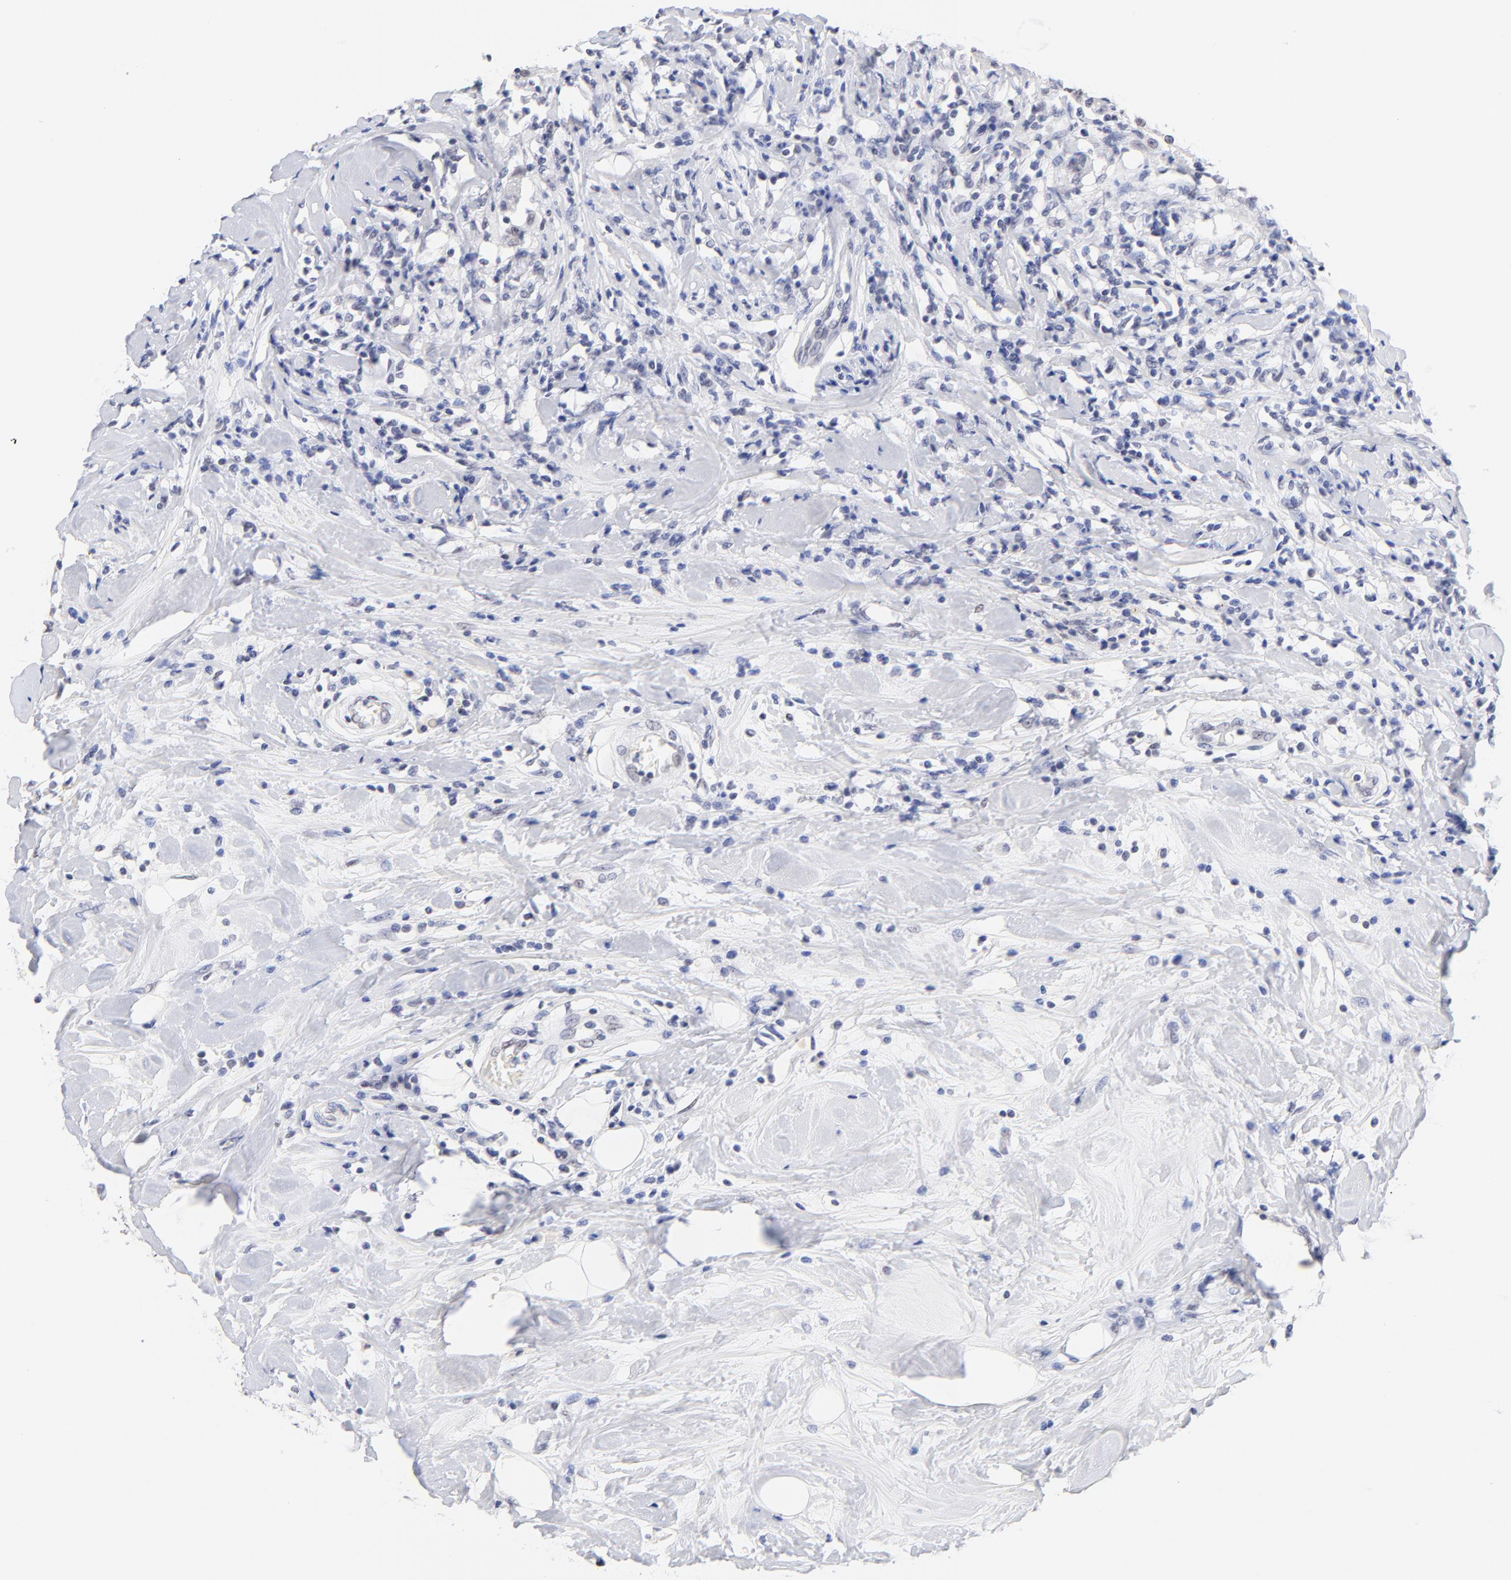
{"staining": {"intensity": "negative", "quantity": "none", "location": "none"}, "tissue": "breast cancer", "cell_type": "Tumor cells", "image_type": "cancer", "snomed": [{"axis": "morphology", "description": "Duct carcinoma"}, {"axis": "topography", "description": "Breast"}], "caption": "Tumor cells are negative for brown protein staining in breast cancer (intraductal carcinoma). (DAB (3,3'-diaminobenzidine) immunohistochemistry, high magnification).", "gene": "ZNF74", "patient": {"sex": "female", "age": 27}}